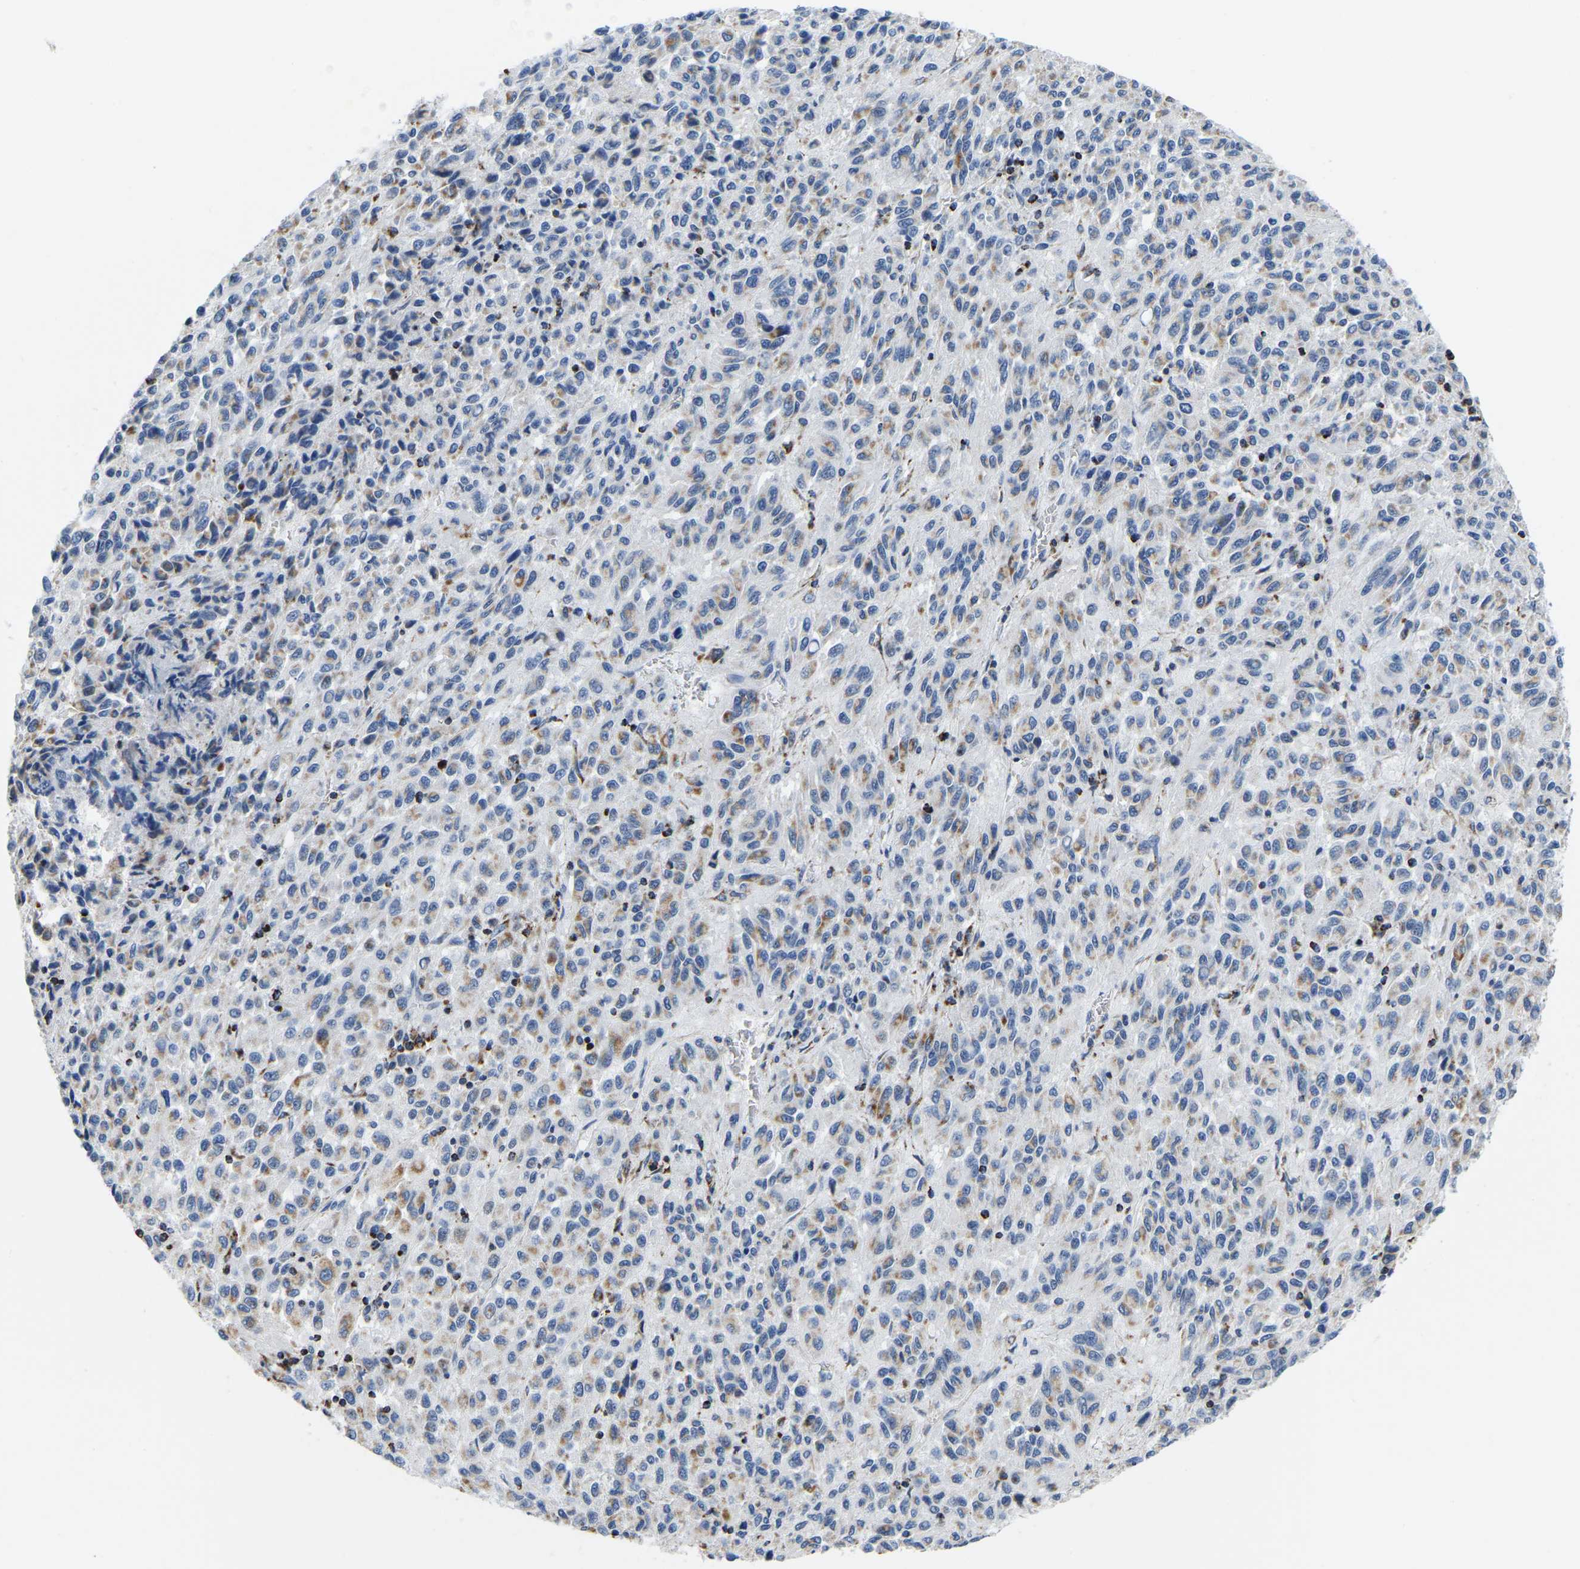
{"staining": {"intensity": "weak", "quantity": "<25%", "location": "cytoplasmic/membranous"}, "tissue": "melanoma", "cell_type": "Tumor cells", "image_type": "cancer", "snomed": [{"axis": "morphology", "description": "Malignant melanoma, Metastatic site"}, {"axis": "topography", "description": "Lung"}], "caption": "Photomicrograph shows no significant protein staining in tumor cells of melanoma.", "gene": "SFXN1", "patient": {"sex": "male", "age": 64}}